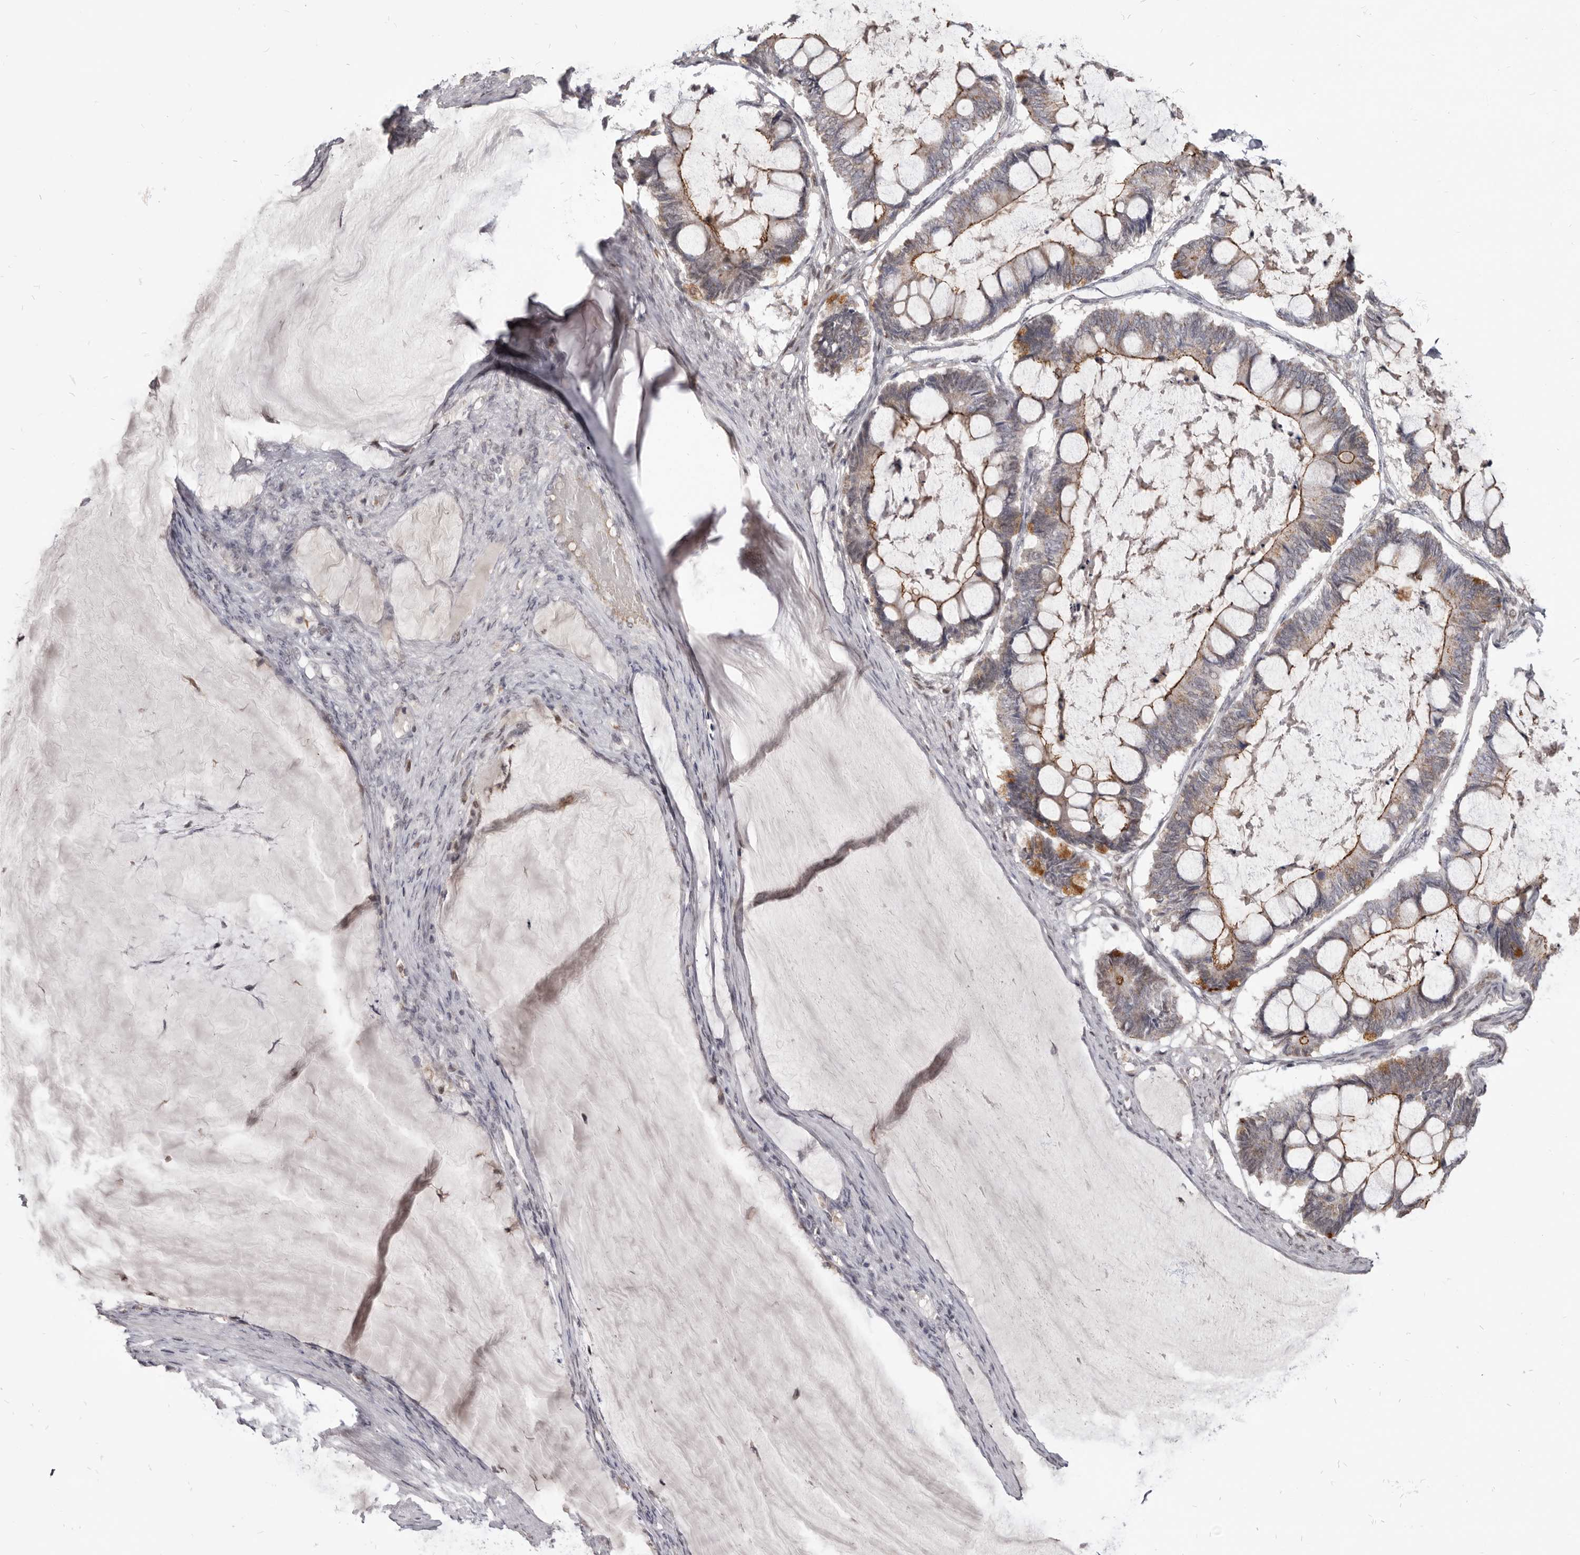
{"staining": {"intensity": "moderate", "quantity": "25%-75%", "location": "cytoplasmic/membranous"}, "tissue": "ovarian cancer", "cell_type": "Tumor cells", "image_type": "cancer", "snomed": [{"axis": "morphology", "description": "Cystadenocarcinoma, mucinous, NOS"}, {"axis": "topography", "description": "Ovary"}], "caption": "Ovarian mucinous cystadenocarcinoma stained with a brown dye displays moderate cytoplasmic/membranous positive staining in approximately 25%-75% of tumor cells.", "gene": "CGN", "patient": {"sex": "female", "age": 61}}